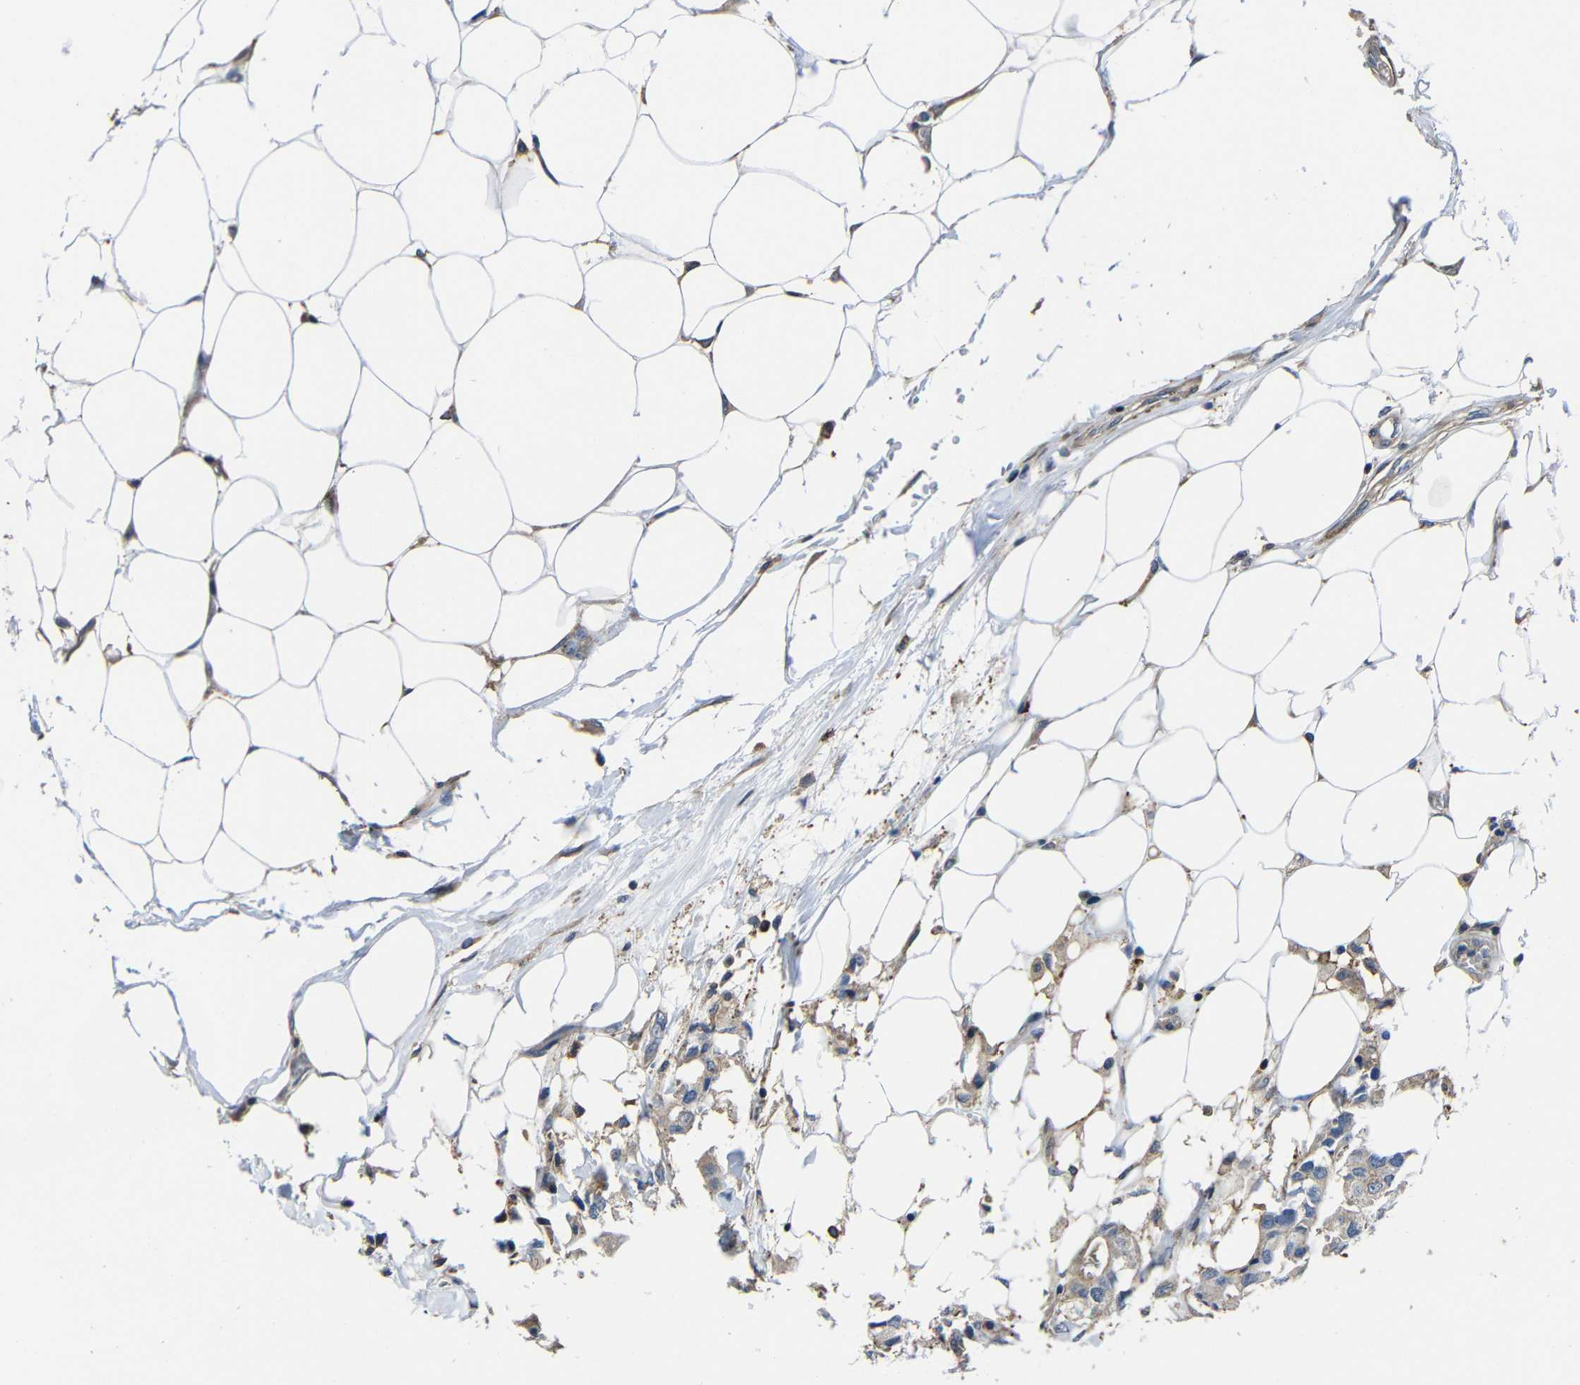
{"staining": {"intensity": "moderate", "quantity": ">75%", "location": "cytoplasmic/membranous"}, "tissue": "breast cancer", "cell_type": "Tumor cells", "image_type": "cancer", "snomed": [{"axis": "morphology", "description": "Duct carcinoma"}, {"axis": "topography", "description": "Breast"}], "caption": "IHC micrograph of neoplastic tissue: human breast cancer (intraductal carcinoma) stained using immunohistochemistry (IHC) shows medium levels of moderate protein expression localized specifically in the cytoplasmic/membranous of tumor cells, appearing as a cytoplasmic/membranous brown color.", "gene": "GDI1", "patient": {"sex": "female", "age": 40}}